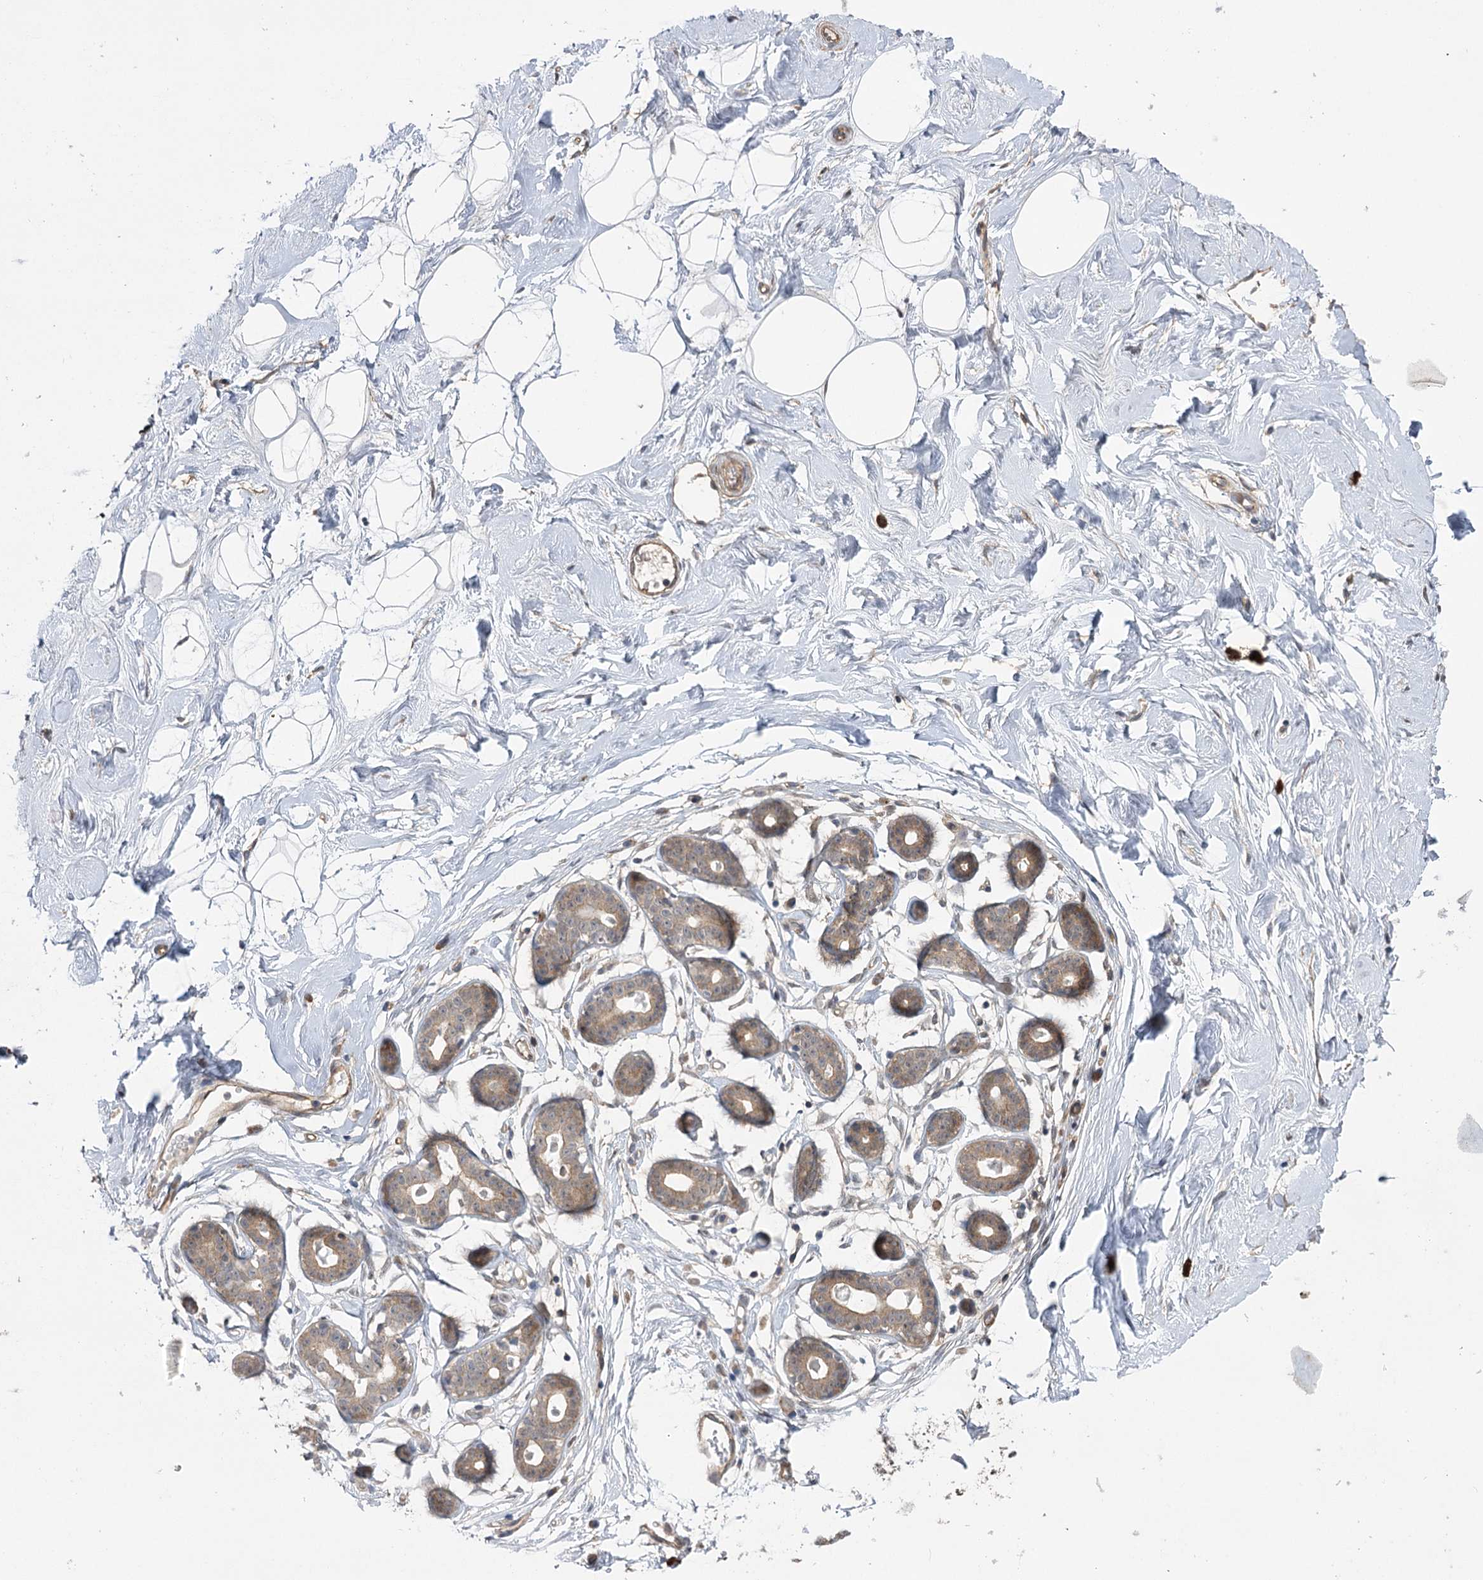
{"staining": {"intensity": "negative", "quantity": "none", "location": "none"}, "tissue": "breast", "cell_type": "Adipocytes", "image_type": "normal", "snomed": [{"axis": "morphology", "description": "Normal tissue, NOS"}, {"axis": "morphology", "description": "Adenoma, NOS"}, {"axis": "topography", "description": "Breast"}], "caption": "Micrograph shows no protein positivity in adipocytes of benign breast. The staining is performed using DAB (3,3'-diaminobenzidine) brown chromogen with nuclei counter-stained in using hematoxylin.", "gene": "KCNN2", "patient": {"sex": "female", "age": 23}}